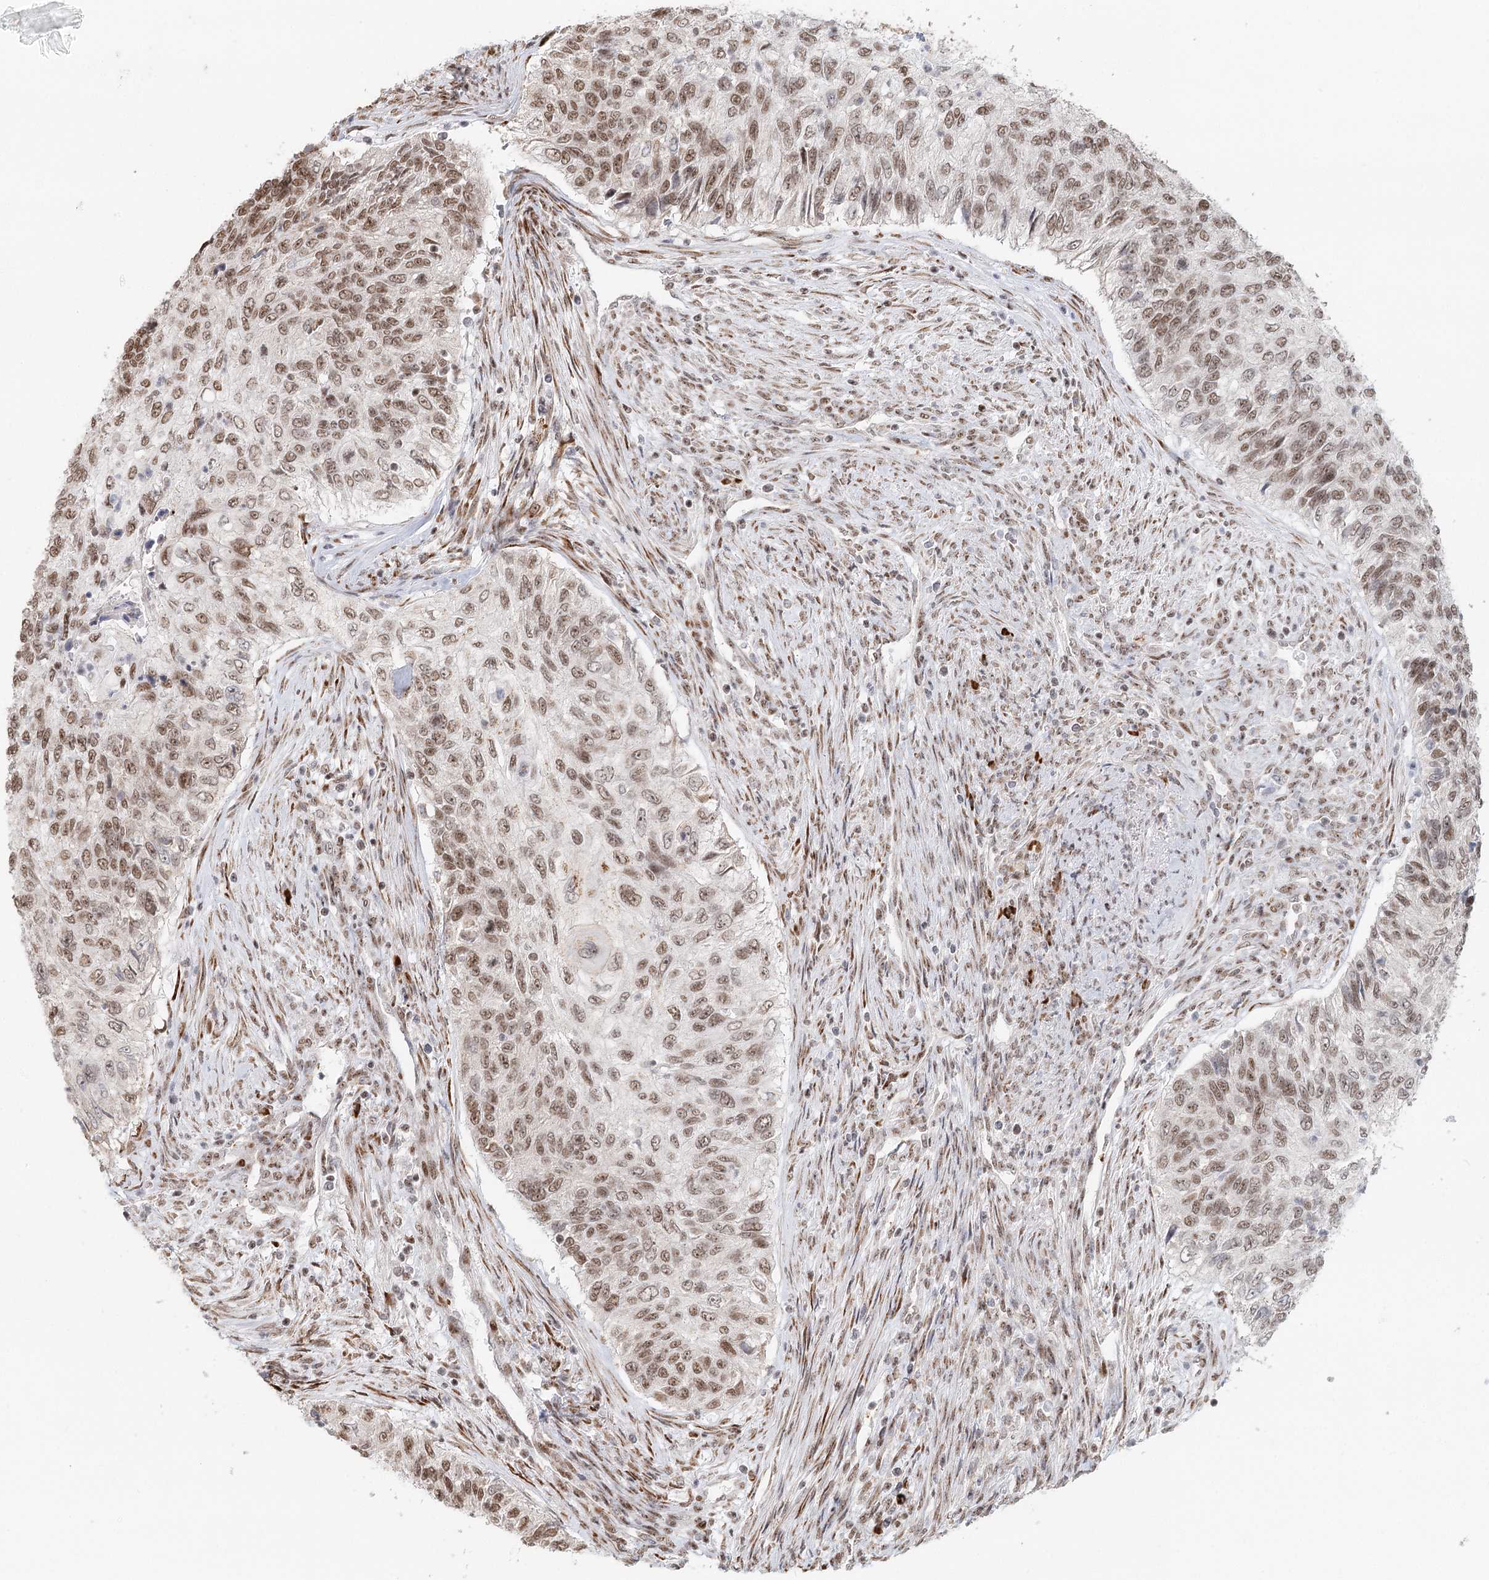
{"staining": {"intensity": "moderate", "quantity": ">75%", "location": "nuclear"}, "tissue": "urothelial cancer", "cell_type": "Tumor cells", "image_type": "cancer", "snomed": [{"axis": "morphology", "description": "Urothelial carcinoma, High grade"}, {"axis": "topography", "description": "Urinary bladder"}], "caption": "Urothelial cancer tissue shows moderate nuclear expression in about >75% of tumor cells, visualized by immunohistochemistry.", "gene": "BNIP5", "patient": {"sex": "female", "age": 60}}